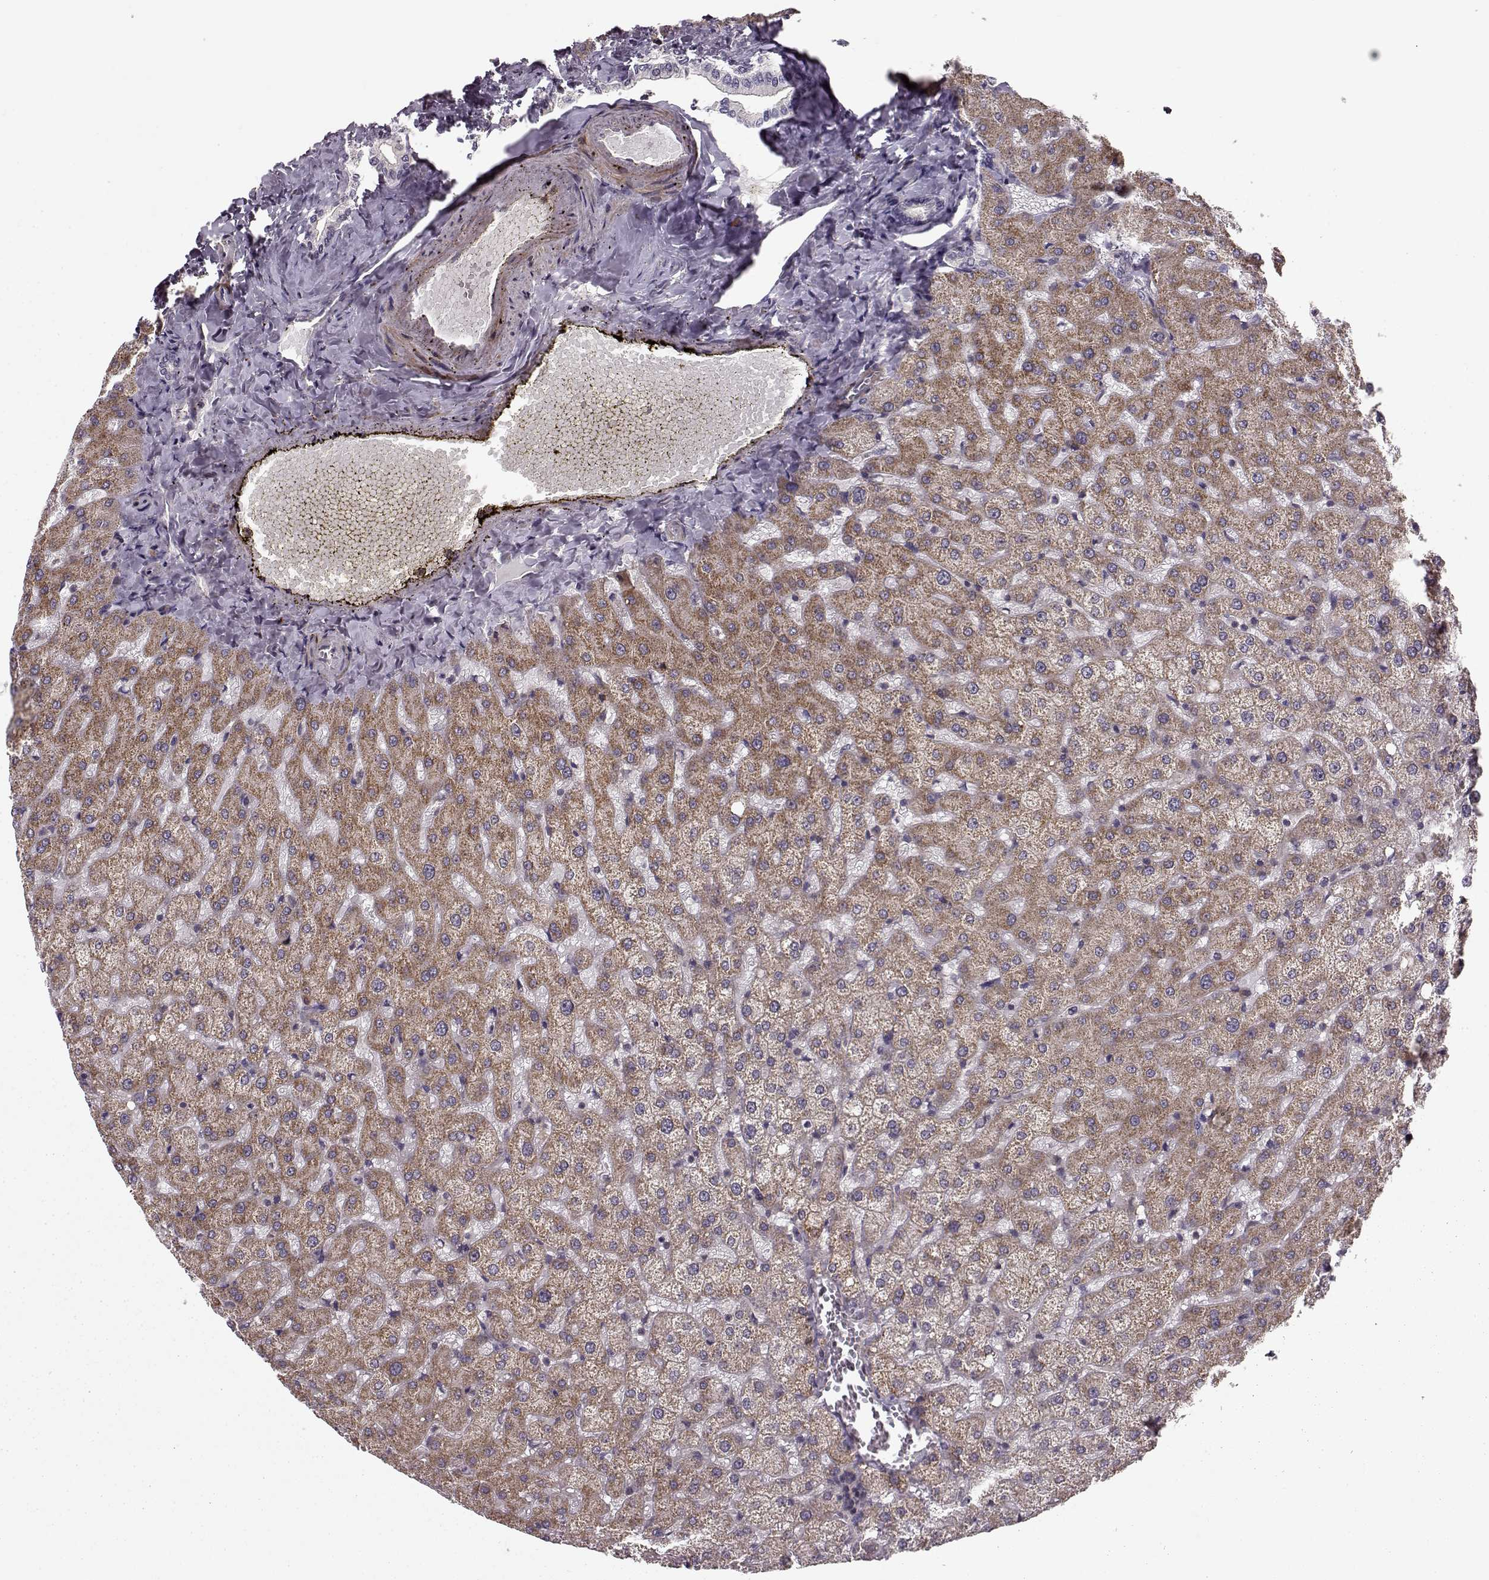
{"staining": {"intensity": "negative", "quantity": "none", "location": "none"}, "tissue": "liver", "cell_type": "Cholangiocytes", "image_type": "normal", "snomed": [{"axis": "morphology", "description": "Normal tissue, NOS"}, {"axis": "topography", "description": "Liver"}], "caption": "High power microscopy histopathology image of an IHC image of benign liver, revealing no significant expression in cholangiocytes.", "gene": "SLAIN2", "patient": {"sex": "female", "age": 50}}